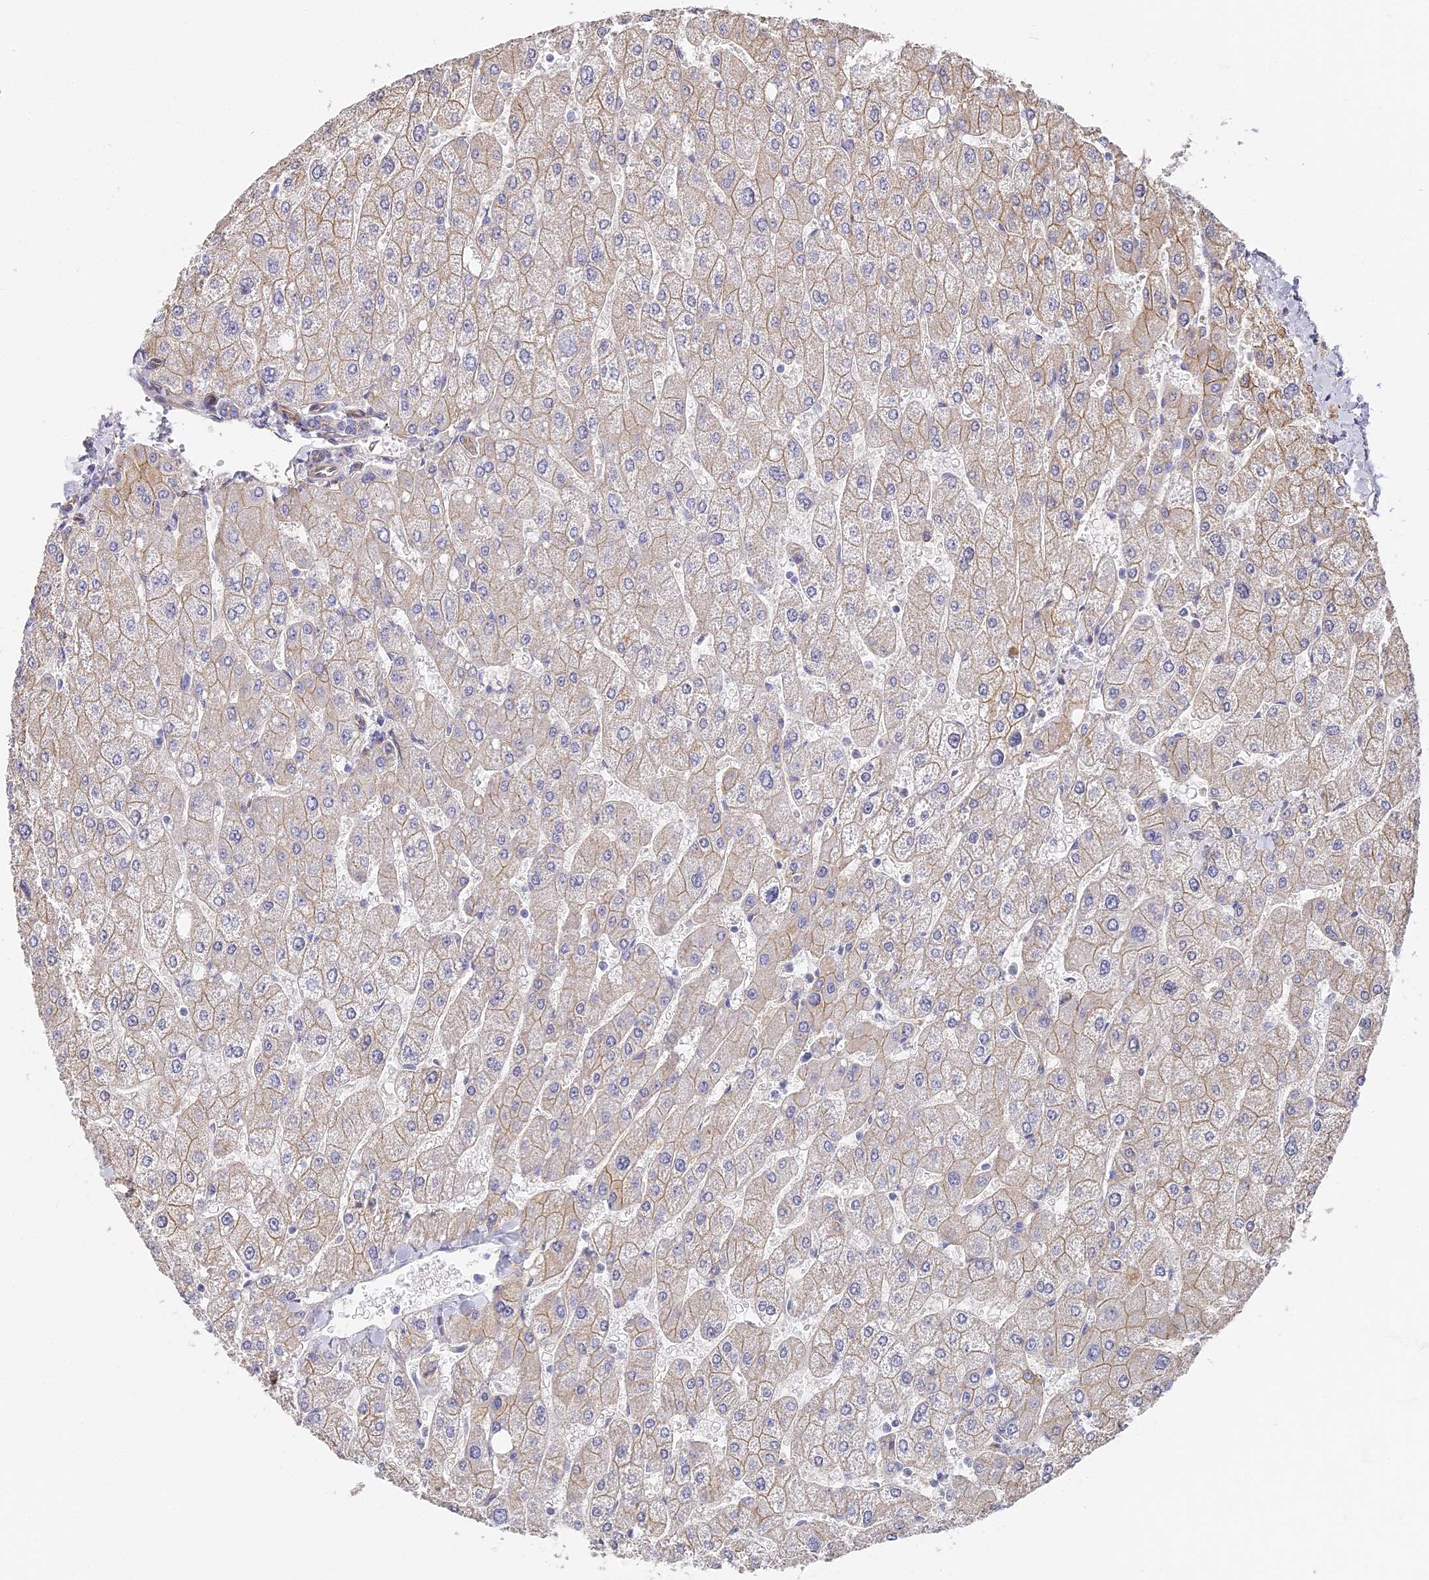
{"staining": {"intensity": "negative", "quantity": "none", "location": "none"}, "tissue": "liver", "cell_type": "Cholangiocytes", "image_type": "normal", "snomed": [{"axis": "morphology", "description": "Normal tissue, NOS"}, {"axis": "topography", "description": "Liver"}], "caption": "Immunohistochemistry micrograph of unremarkable liver stained for a protein (brown), which exhibits no staining in cholangiocytes. The staining was performed using DAB to visualize the protein expression in brown, while the nuclei were stained in blue with hematoxylin (Magnification: 20x).", "gene": "CCDC30", "patient": {"sex": "male", "age": 55}}